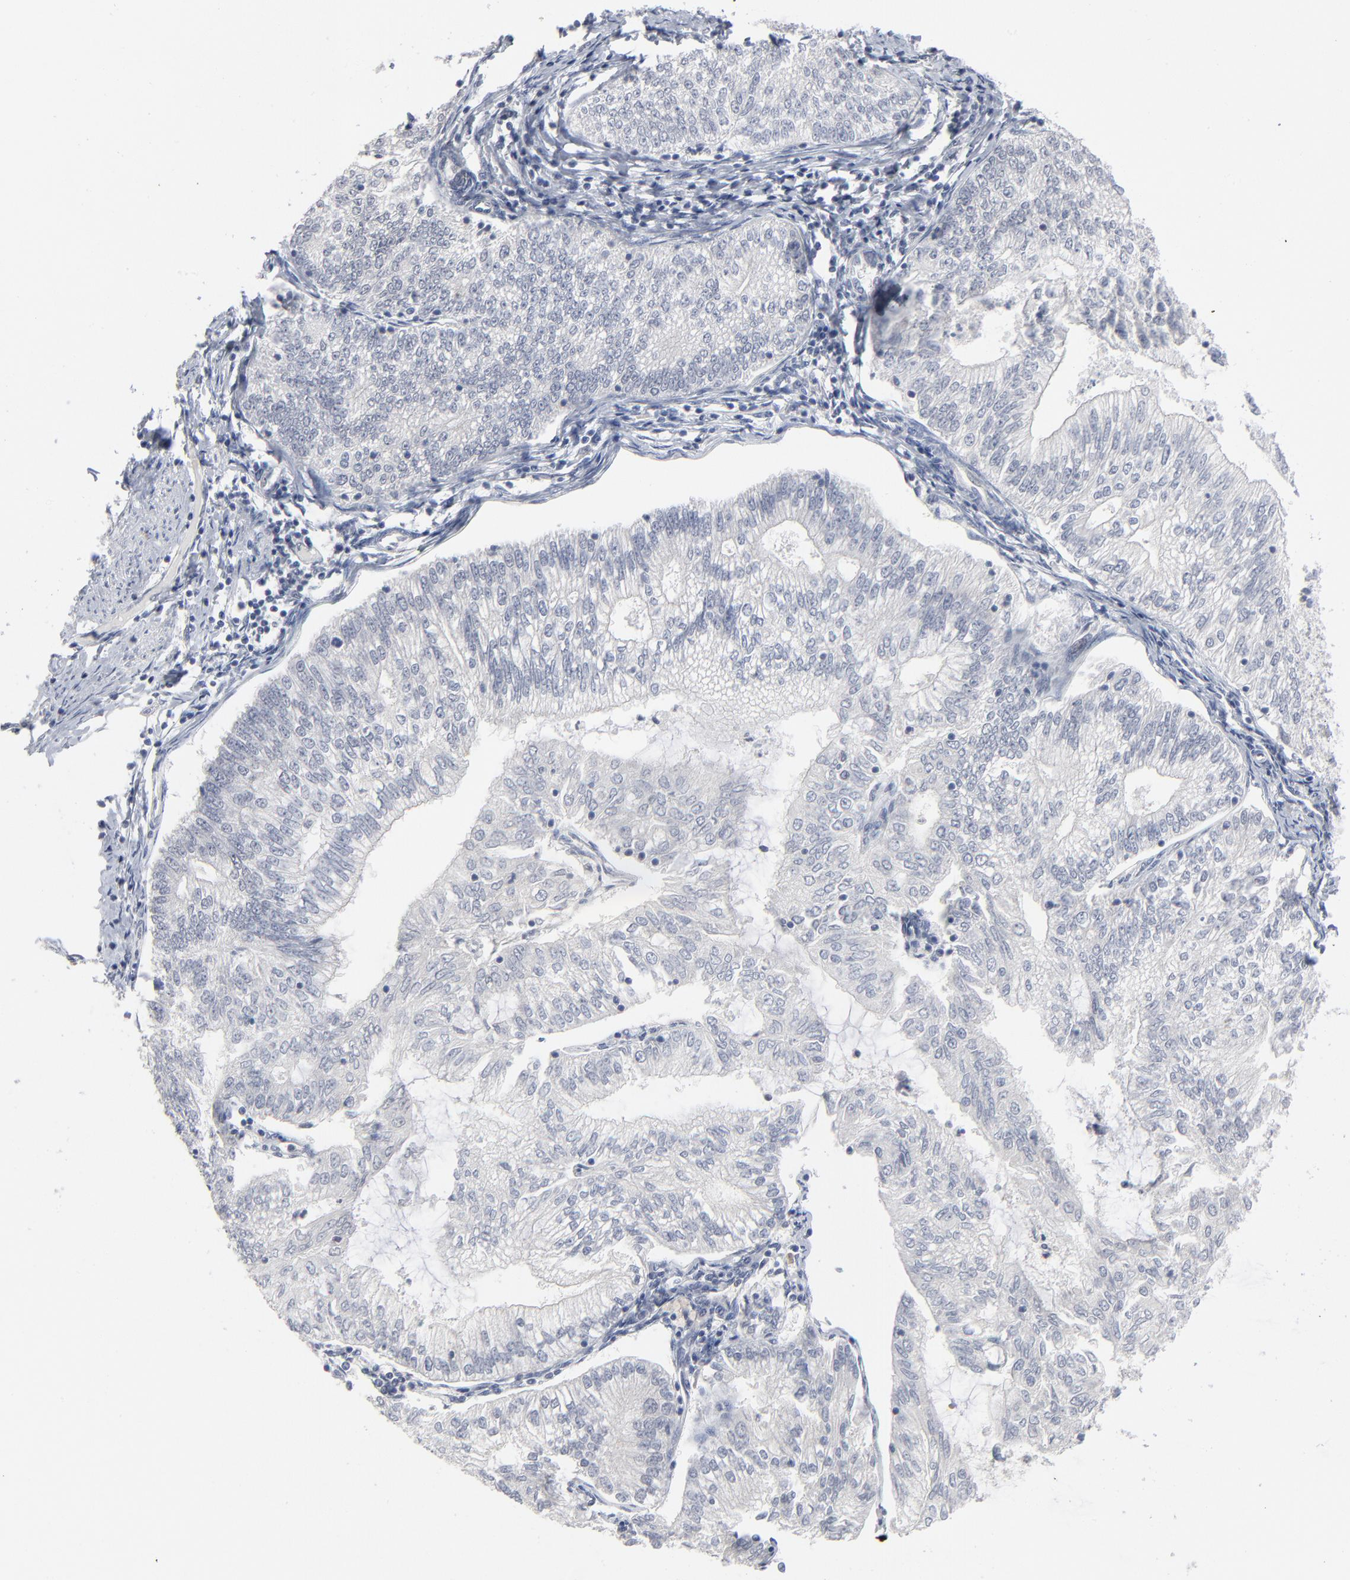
{"staining": {"intensity": "negative", "quantity": "none", "location": "none"}, "tissue": "endometrial cancer", "cell_type": "Tumor cells", "image_type": "cancer", "snomed": [{"axis": "morphology", "description": "Adenocarcinoma, NOS"}, {"axis": "topography", "description": "Endometrium"}], "caption": "Human adenocarcinoma (endometrial) stained for a protein using immunohistochemistry reveals no positivity in tumor cells.", "gene": "FOXN2", "patient": {"sex": "female", "age": 69}}